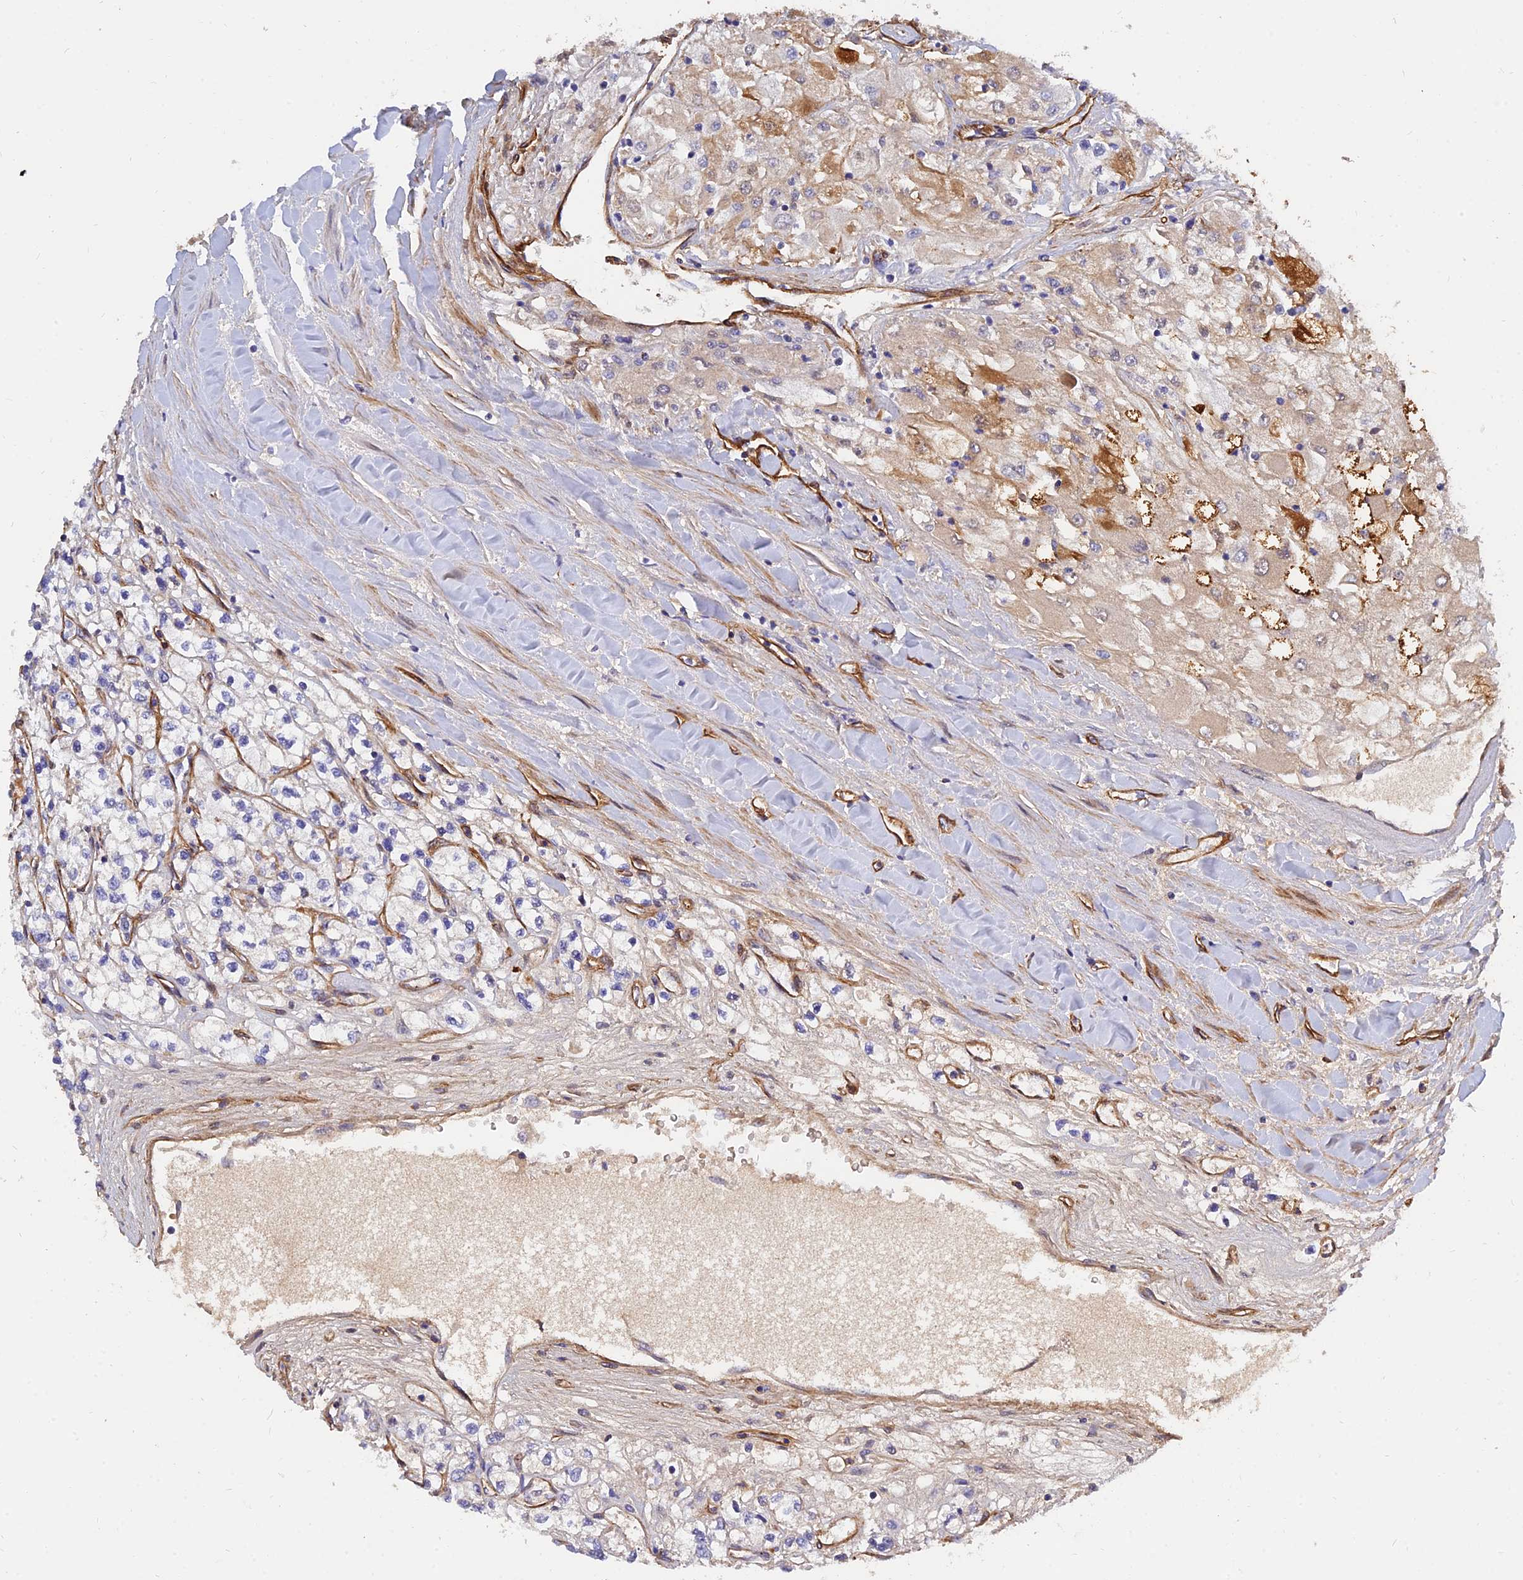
{"staining": {"intensity": "negative", "quantity": "none", "location": "none"}, "tissue": "renal cancer", "cell_type": "Tumor cells", "image_type": "cancer", "snomed": [{"axis": "morphology", "description": "Adenocarcinoma, NOS"}, {"axis": "topography", "description": "Kidney"}], "caption": "Immunohistochemical staining of renal adenocarcinoma exhibits no significant staining in tumor cells.", "gene": "MRPL35", "patient": {"sex": "male", "age": 80}}